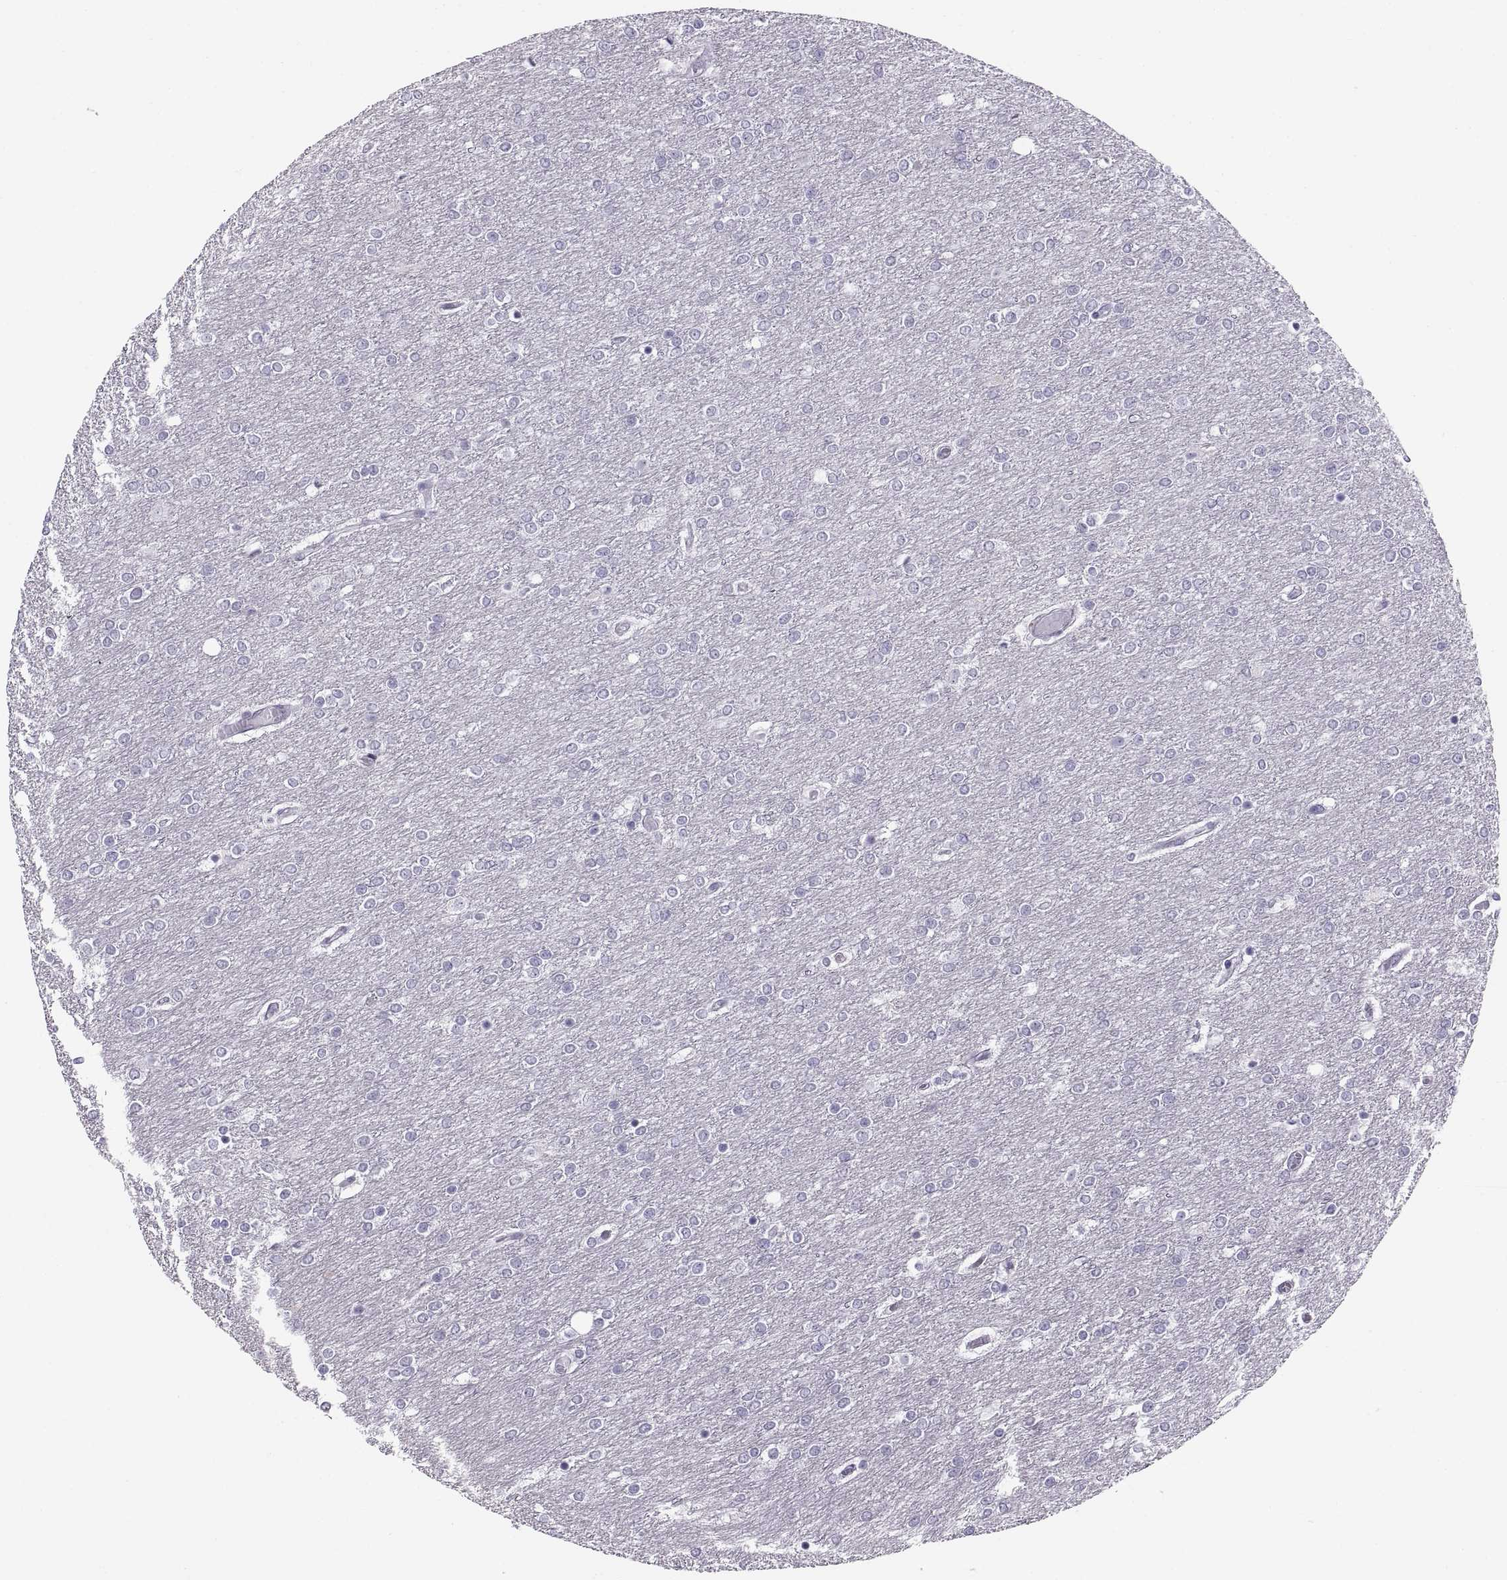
{"staining": {"intensity": "negative", "quantity": "none", "location": "none"}, "tissue": "glioma", "cell_type": "Tumor cells", "image_type": "cancer", "snomed": [{"axis": "morphology", "description": "Glioma, malignant, High grade"}, {"axis": "topography", "description": "Brain"}], "caption": "This histopathology image is of malignant glioma (high-grade) stained with IHC to label a protein in brown with the nuclei are counter-stained blue. There is no positivity in tumor cells. (DAB IHC, high magnification).", "gene": "C3orf22", "patient": {"sex": "female", "age": 61}}